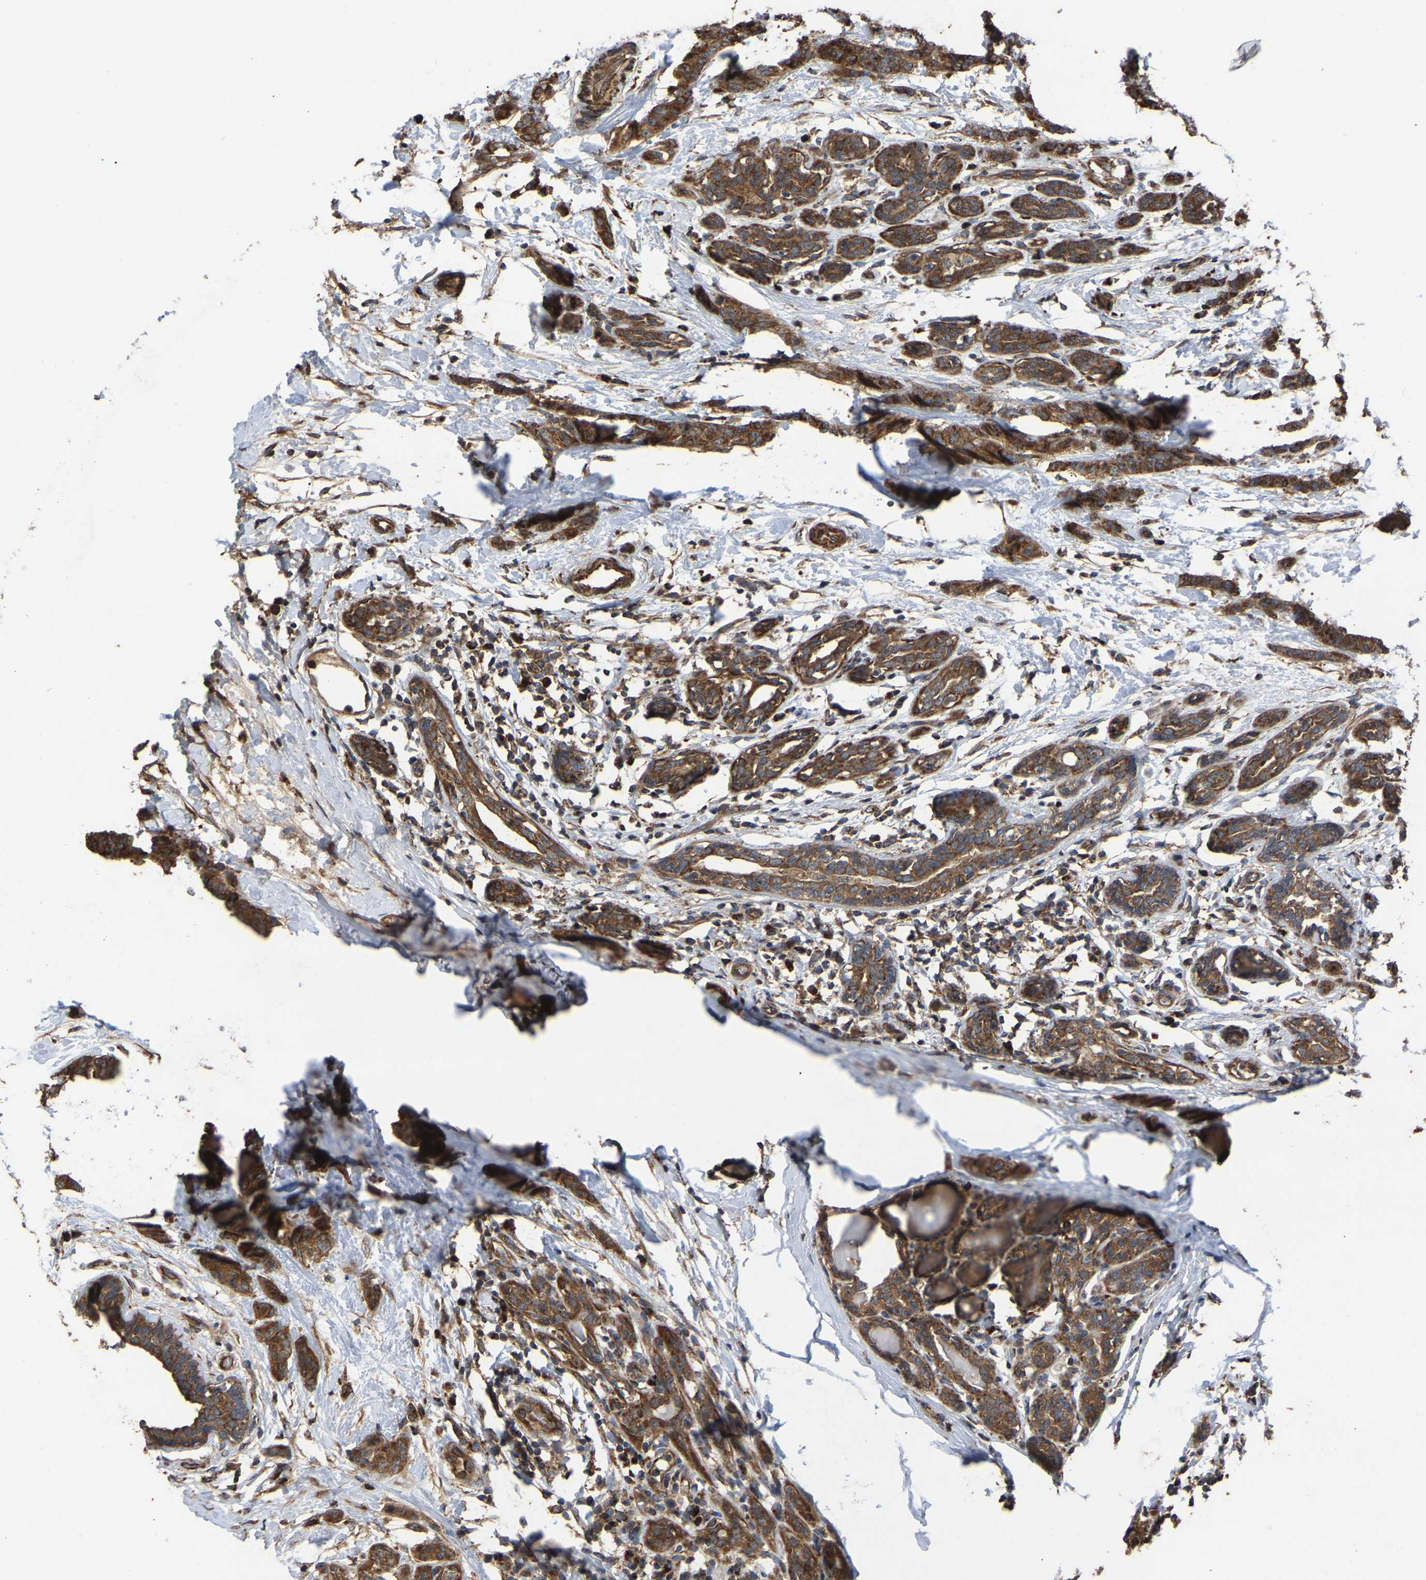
{"staining": {"intensity": "moderate", "quantity": ">75%", "location": "cytoplasmic/membranous"}, "tissue": "breast cancer", "cell_type": "Tumor cells", "image_type": "cancer", "snomed": [{"axis": "morphology", "description": "Normal tissue, NOS"}, {"axis": "morphology", "description": "Duct carcinoma"}, {"axis": "topography", "description": "Breast"}], "caption": "Tumor cells show medium levels of moderate cytoplasmic/membranous positivity in approximately >75% of cells in human breast cancer.", "gene": "GCC1", "patient": {"sex": "female", "age": 40}}